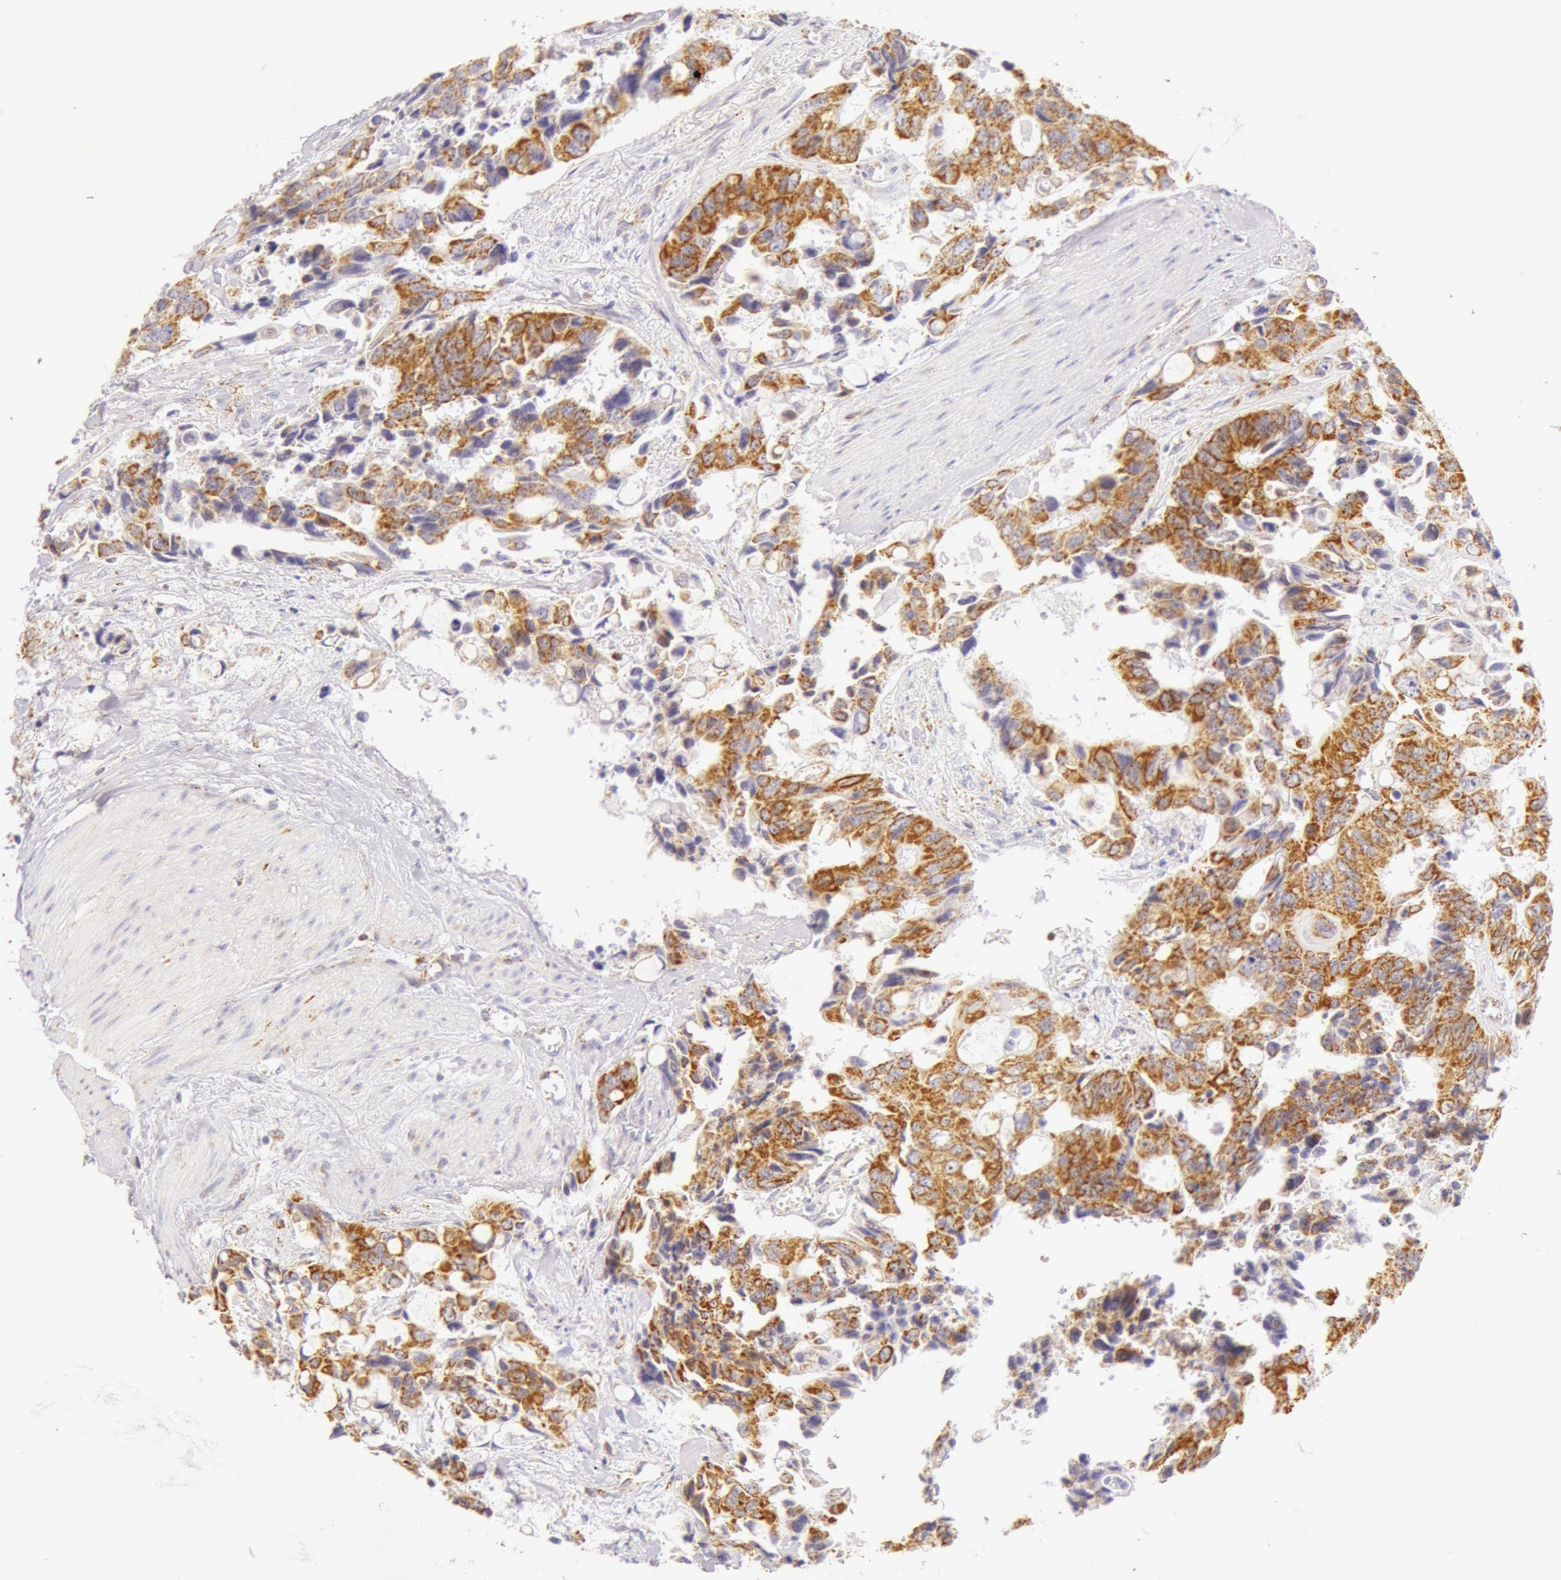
{"staining": {"intensity": "moderate", "quantity": ">75%", "location": "cytoplasmic/membranous"}, "tissue": "colorectal cancer", "cell_type": "Tumor cells", "image_type": "cancer", "snomed": [{"axis": "morphology", "description": "Adenocarcinoma, NOS"}, {"axis": "topography", "description": "Rectum"}], "caption": "DAB immunohistochemical staining of adenocarcinoma (colorectal) exhibits moderate cytoplasmic/membranous protein expression in approximately >75% of tumor cells.", "gene": "ATP5F1B", "patient": {"sex": "male", "age": 76}}